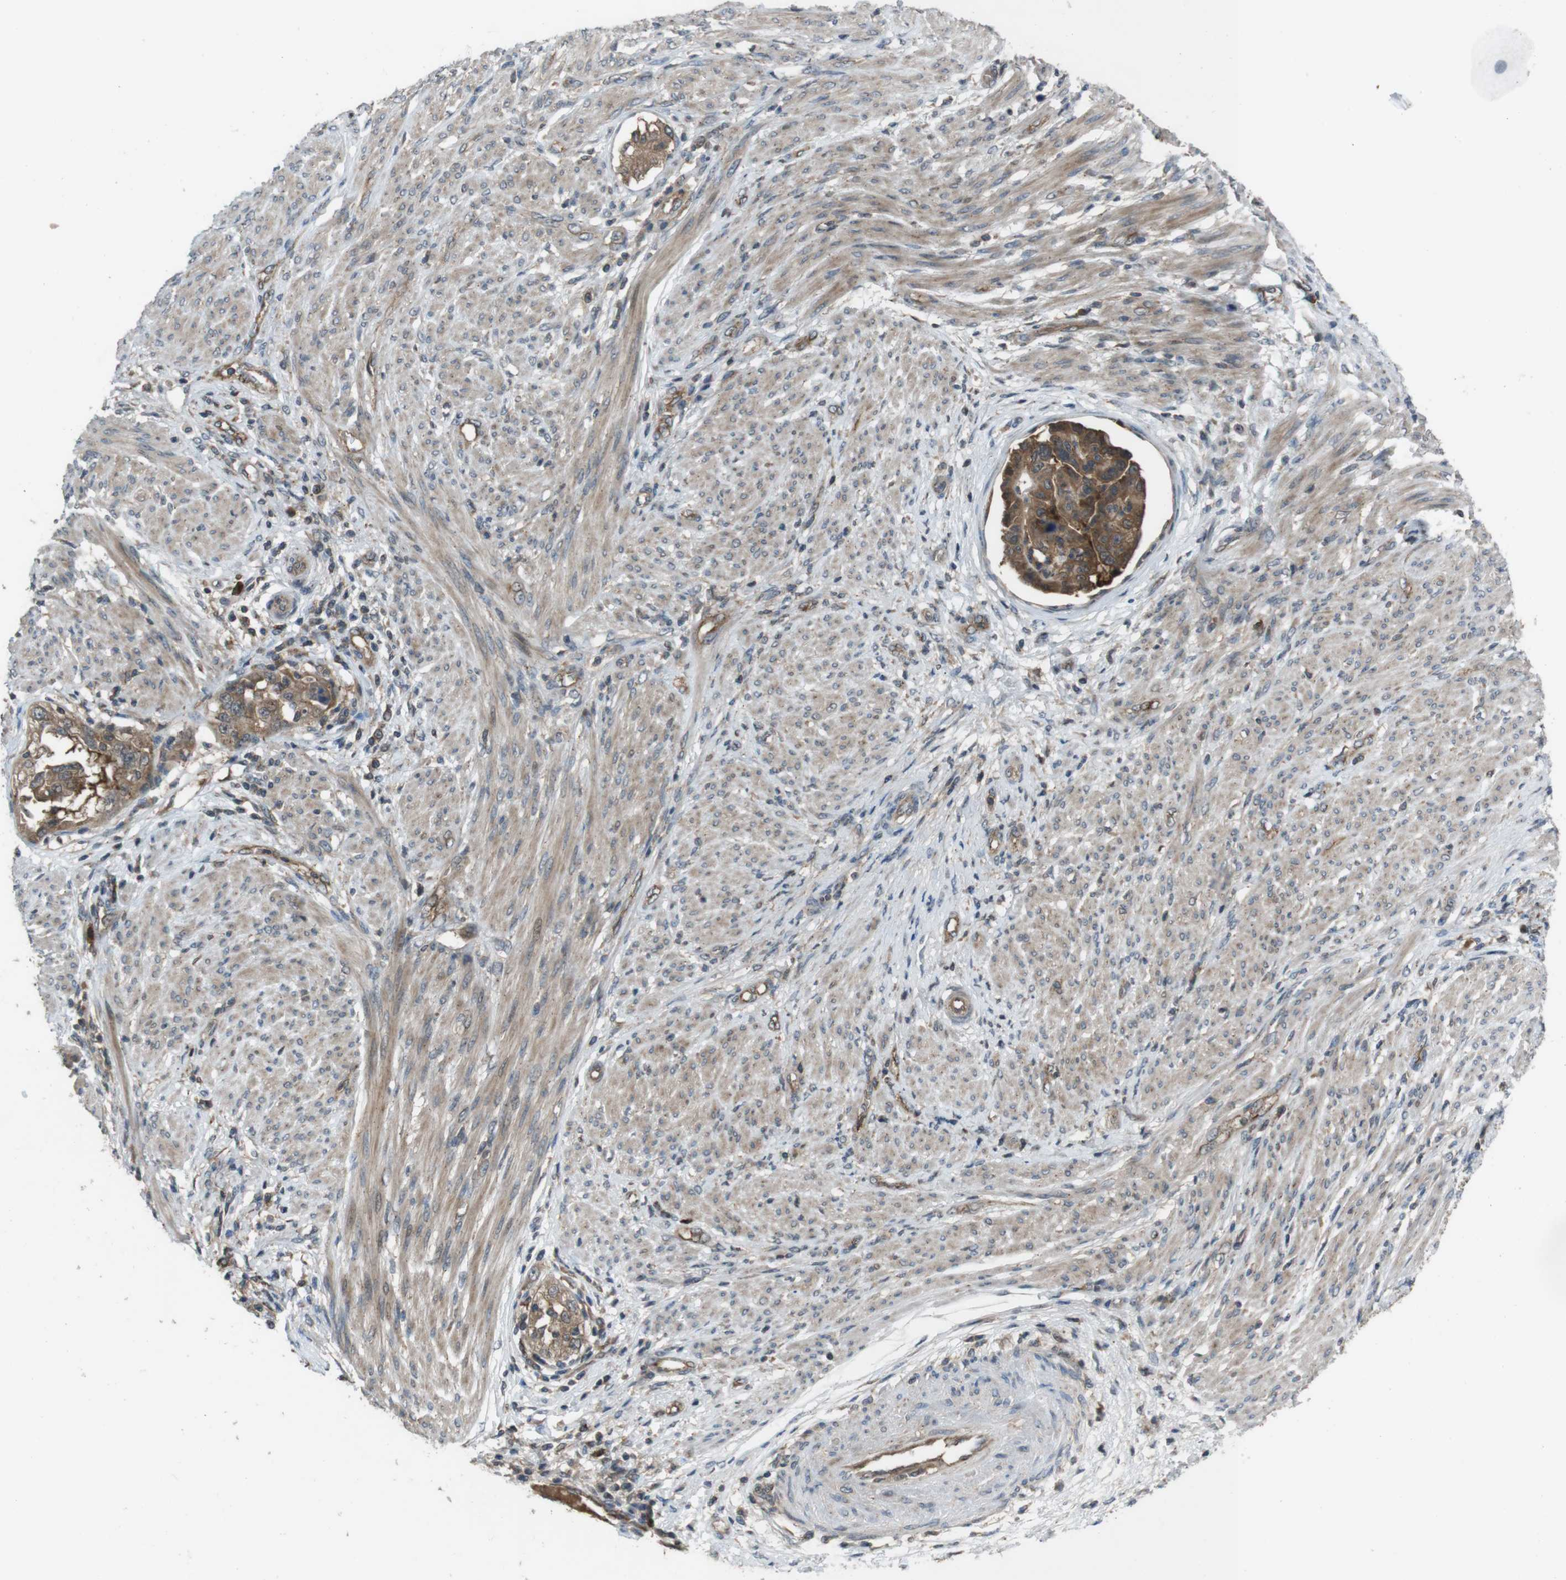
{"staining": {"intensity": "moderate", "quantity": ">75%", "location": "cytoplasmic/membranous"}, "tissue": "endometrial cancer", "cell_type": "Tumor cells", "image_type": "cancer", "snomed": [{"axis": "morphology", "description": "Adenocarcinoma, NOS"}, {"axis": "topography", "description": "Endometrium"}], "caption": "This is an image of IHC staining of adenocarcinoma (endometrial), which shows moderate staining in the cytoplasmic/membranous of tumor cells.", "gene": "SLC22A23", "patient": {"sex": "female", "age": 85}}